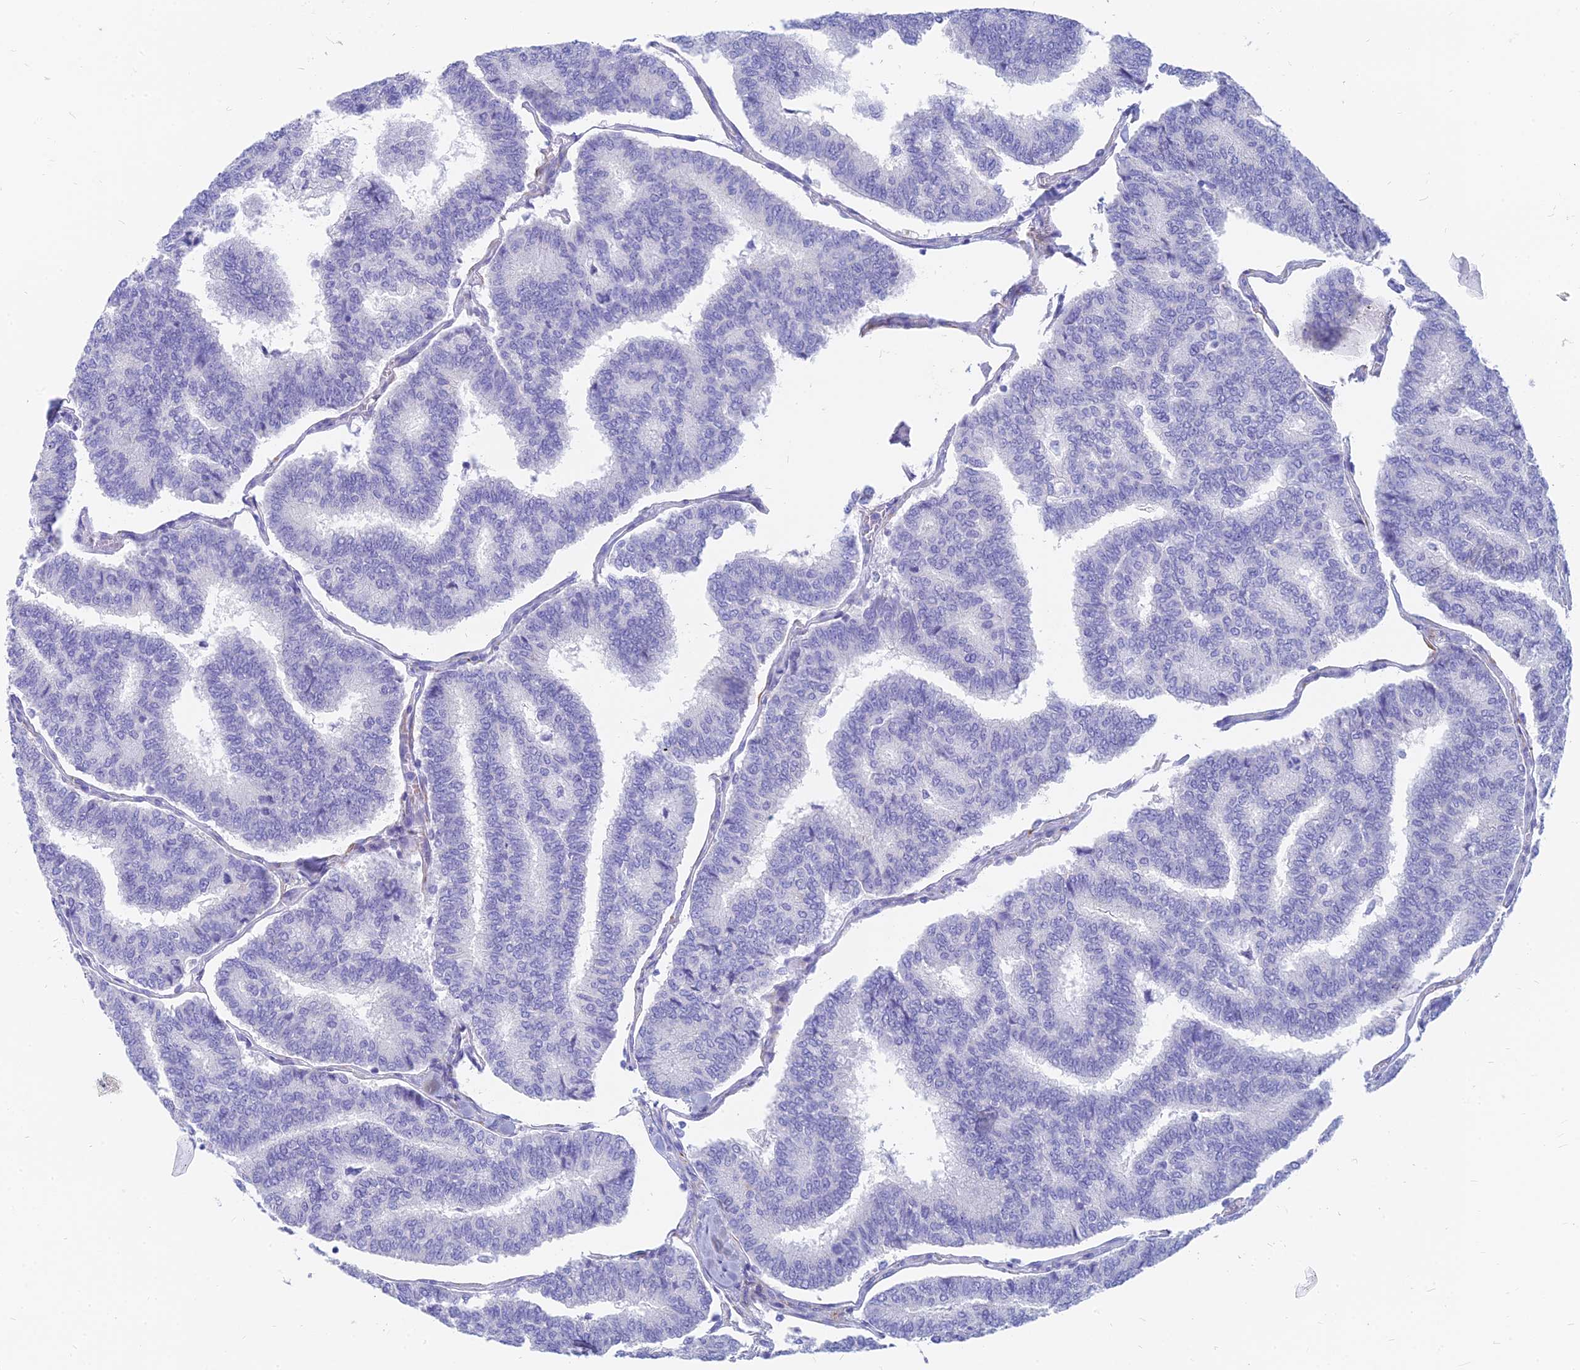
{"staining": {"intensity": "negative", "quantity": "none", "location": "none"}, "tissue": "thyroid cancer", "cell_type": "Tumor cells", "image_type": "cancer", "snomed": [{"axis": "morphology", "description": "Papillary adenocarcinoma, NOS"}, {"axis": "topography", "description": "Thyroid gland"}], "caption": "Immunohistochemical staining of human thyroid cancer reveals no significant expression in tumor cells.", "gene": "SLC36A2", "patient": {"sex": "female", "age": 35}}